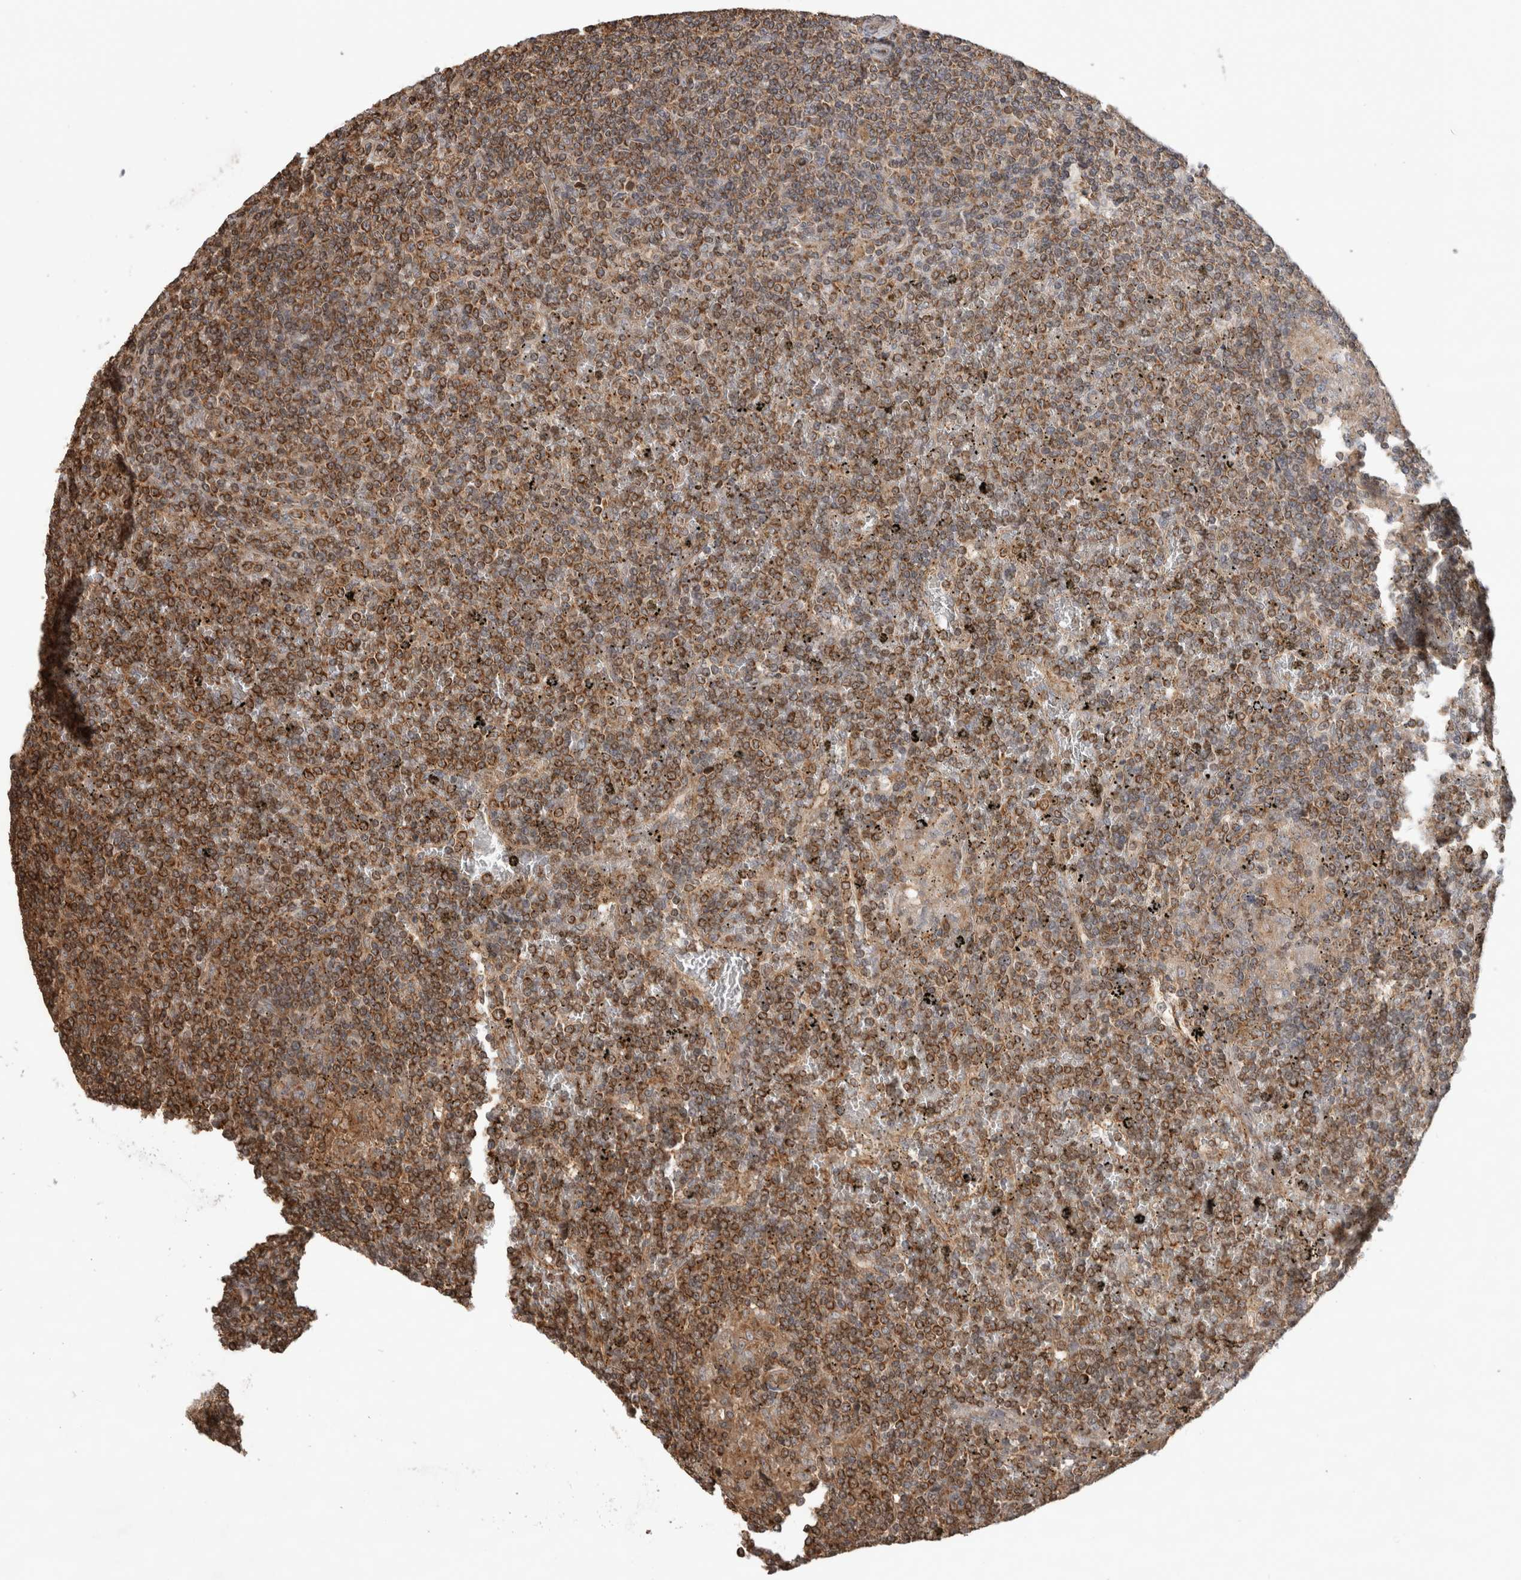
{"staining": {"intensity": "strong", "quantity": ">75%", "location": "cytoplasmic/membranous"}, "tissue": "lymphoma", "cell_type": "Tumor cells", "image_type": "cancer", "snomed": [{"axis": "morphology", "description": "Malignant lymphoma, non-Hodgkin's type, Low grade"}, {"axis": "topography", "description": "Spleen"}], "caption": "This is an image of immunohistochemistry staining of malignant lymphoma, non-Hodgkin's type (low-grade), which shows strong staining in the cytoplasmic/membranous of tumor cells.", "gene": "IMMP2L", "patient": {"sex": "female", "age": 19}}